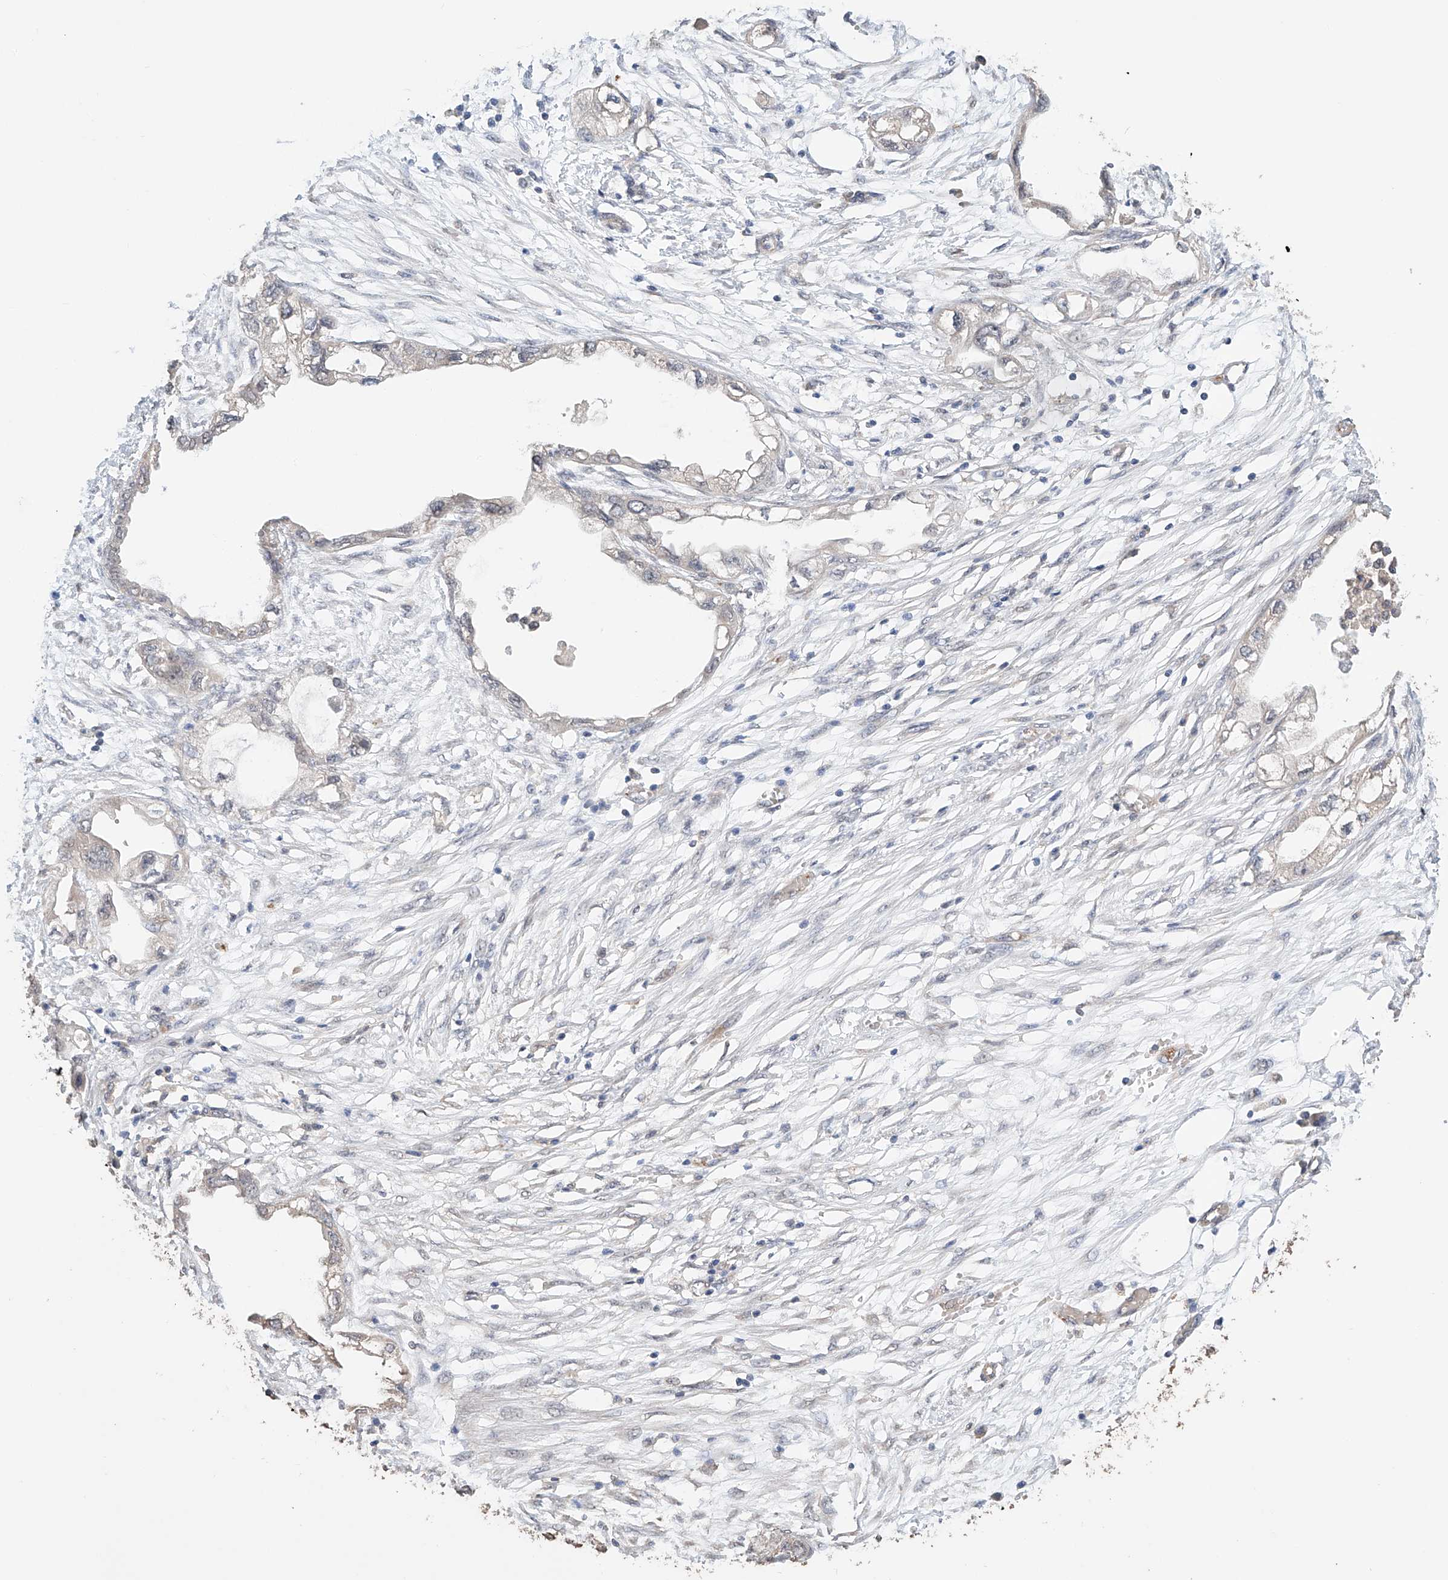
{"staining": {"intensity": "negative", "quantity": "none", "location": "none"}, "tissue": "endometrial cancer", "cell_type": "Tumor cells", "image_type": "cancer", "snomed": [{"axis": "morphology", "description": "Adenocarcinoma, NOS"}, {"axis": "morphology", "description": "Adenocarcinoma, metastatic, NOS"}, {"axis": "topography", "description": "Adipose tissue"}, {"axis": "topography", "description": "Endometrium"}], "caption": "IHC micrograph of endometrial cancer stained for a protein (brown), which displays no staining in tumor cells.", "gene": "ZFHX2", "patient": {"sex": "female", "age": 67}}